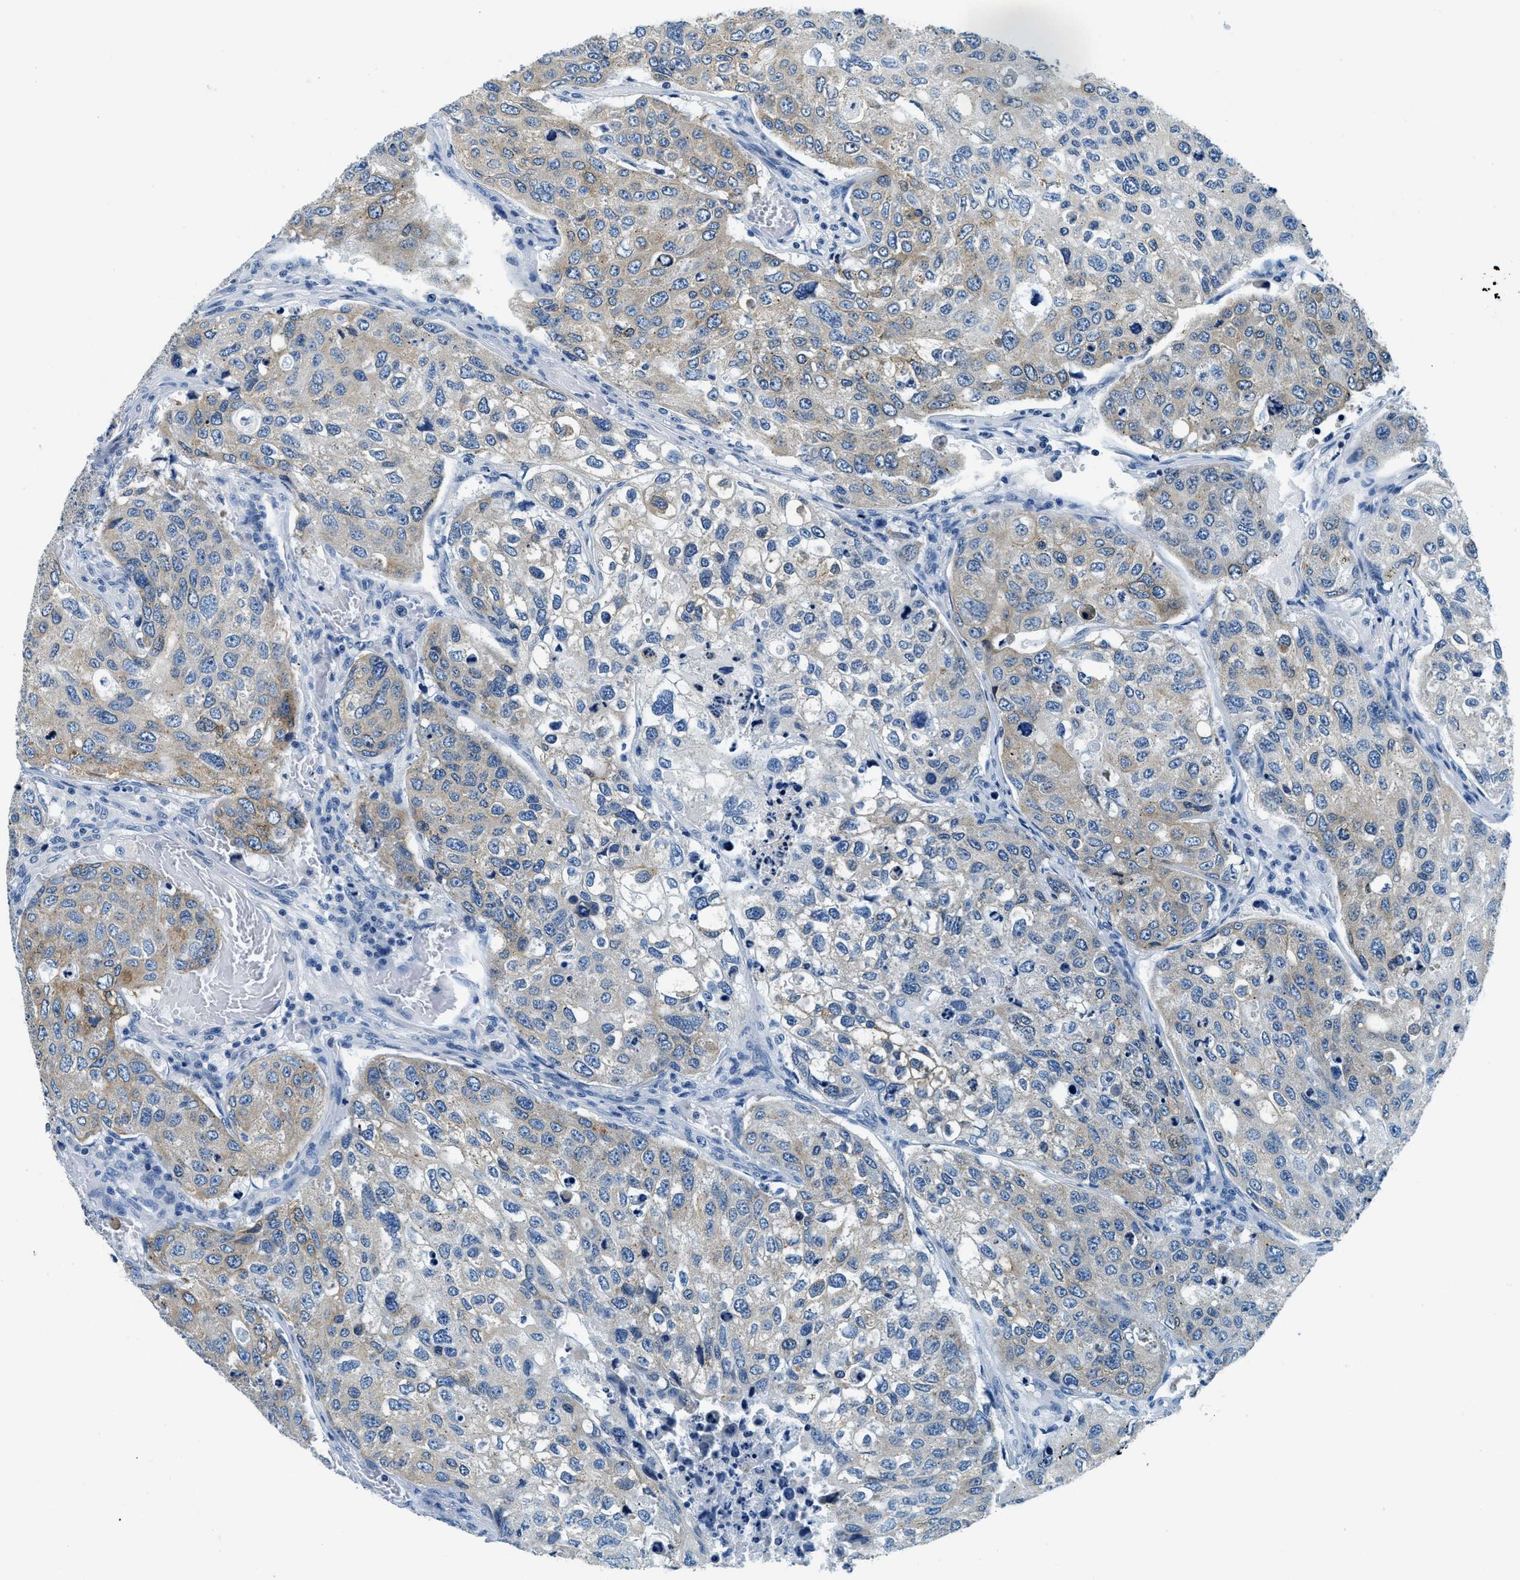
{"staining": {"intensity": "weak", "quantity": "25%-75%", "location": "cytoplasmic/membranous"}, "tissue": "urothelial cancer", "cell_type": "Tumor cells", "image_type": "cancer", "snomed": [{"axis": "morphology", "description": "Urothelial carcinoma, High grade"}, {"axis": "topography", "description": "Lymph node"}, {"axis": "topography", "description": "Urinary bladder"}], "caption": "Protein expression by immunohistochemistry (IHC) demonstrates weak cytoplasmic/membranous staining in about 25%-75% of tumor cells in urothelial cancer.", "gene": "UBAC2", "patient": {"sex": "male", "age": 51}}